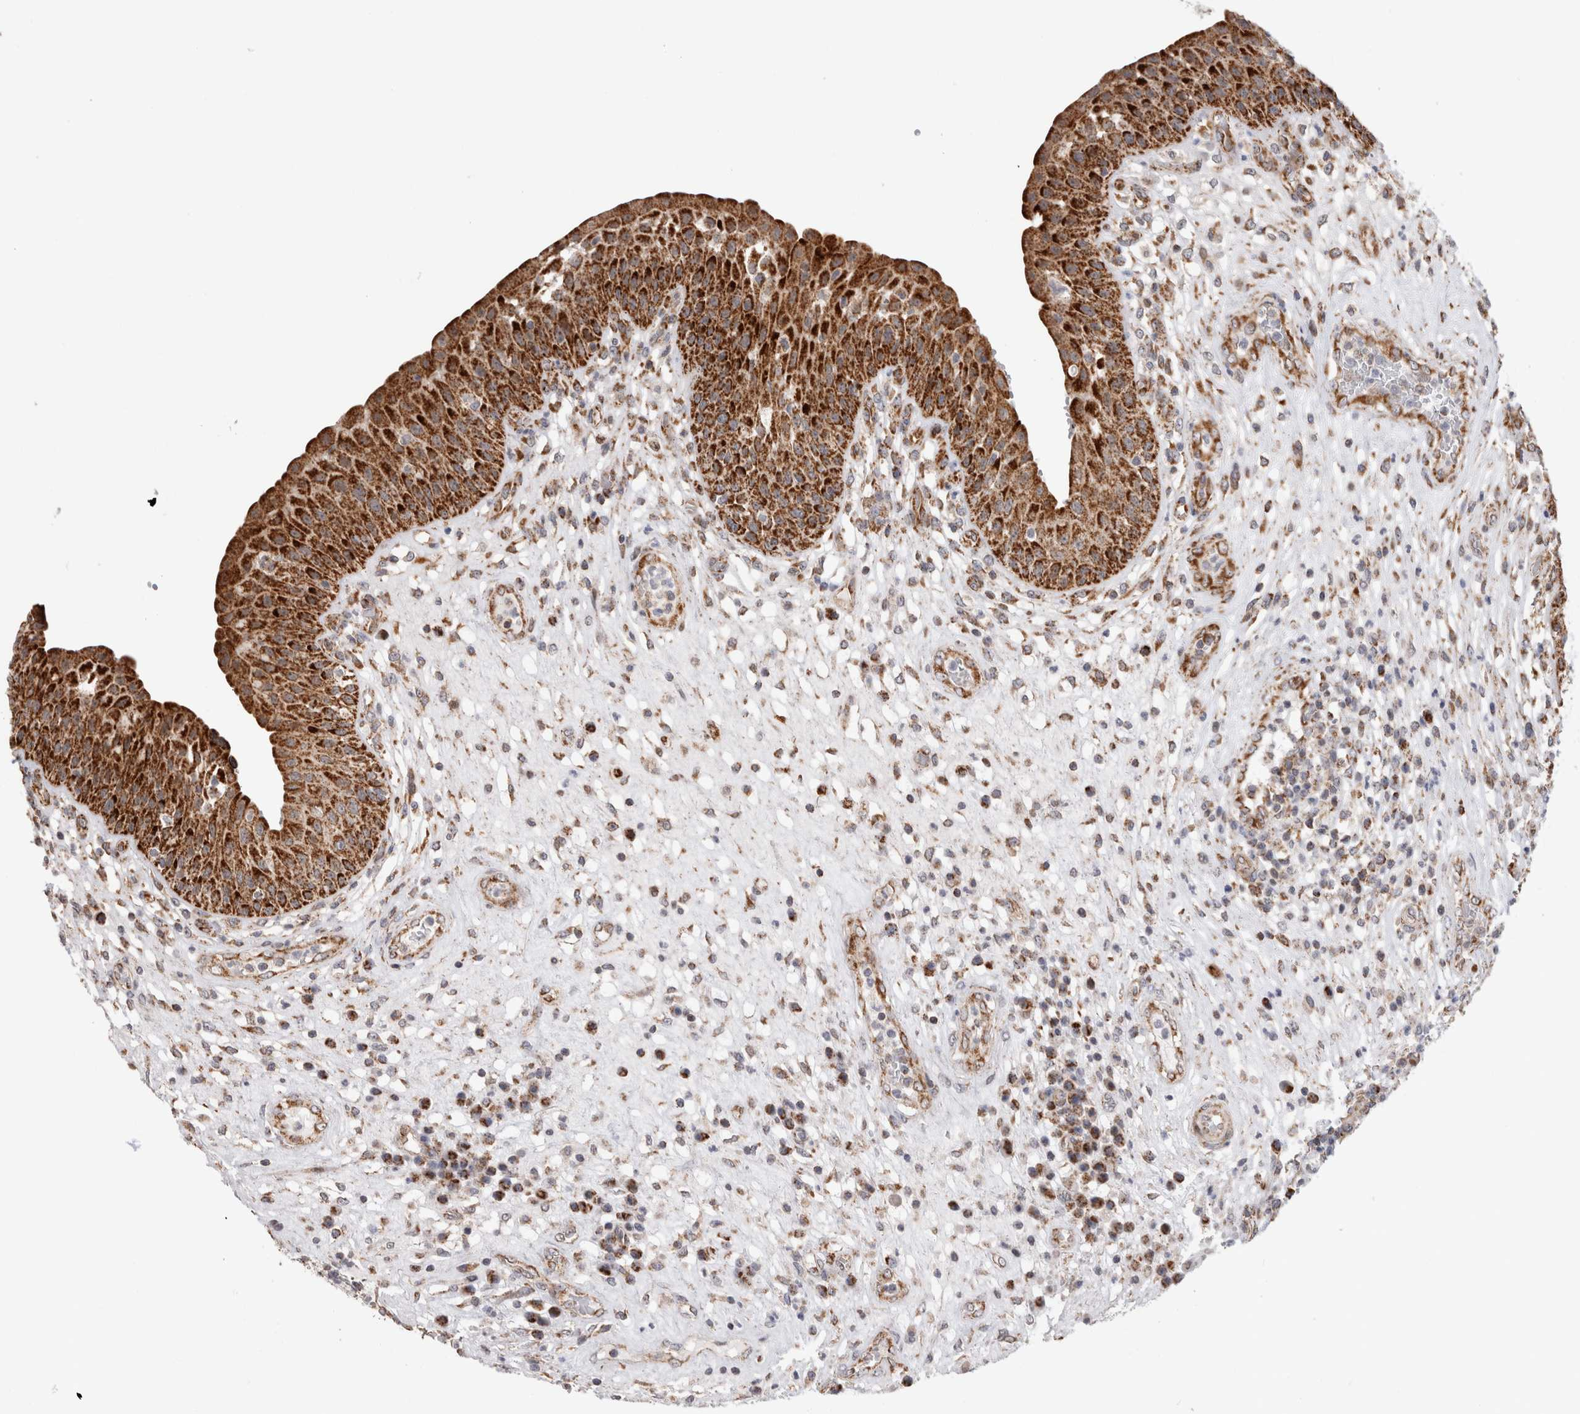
{"staining": {"intensity": "strong", "quantity": ">75%", "location": "cytoplasmic/membranous"}, "tissue": "urinary bladder", "cell_type": "Urothelial cells", "image_type": "normal", "snomed": [{"axis": "morphology", "description": "Normal tissue, NOS"}, {"axis": "topography", "description": "Urinary bladder"}], "caption": "Strong cytoplasmic/membranous protein expression is appreciated in approximately >75% of urothelial cells in urinary bladder. (Brightfield microscopy of DAB IHC at high magnification).", "gene": "MRPL37", "patient": {"sex": "female", "age": 62}}